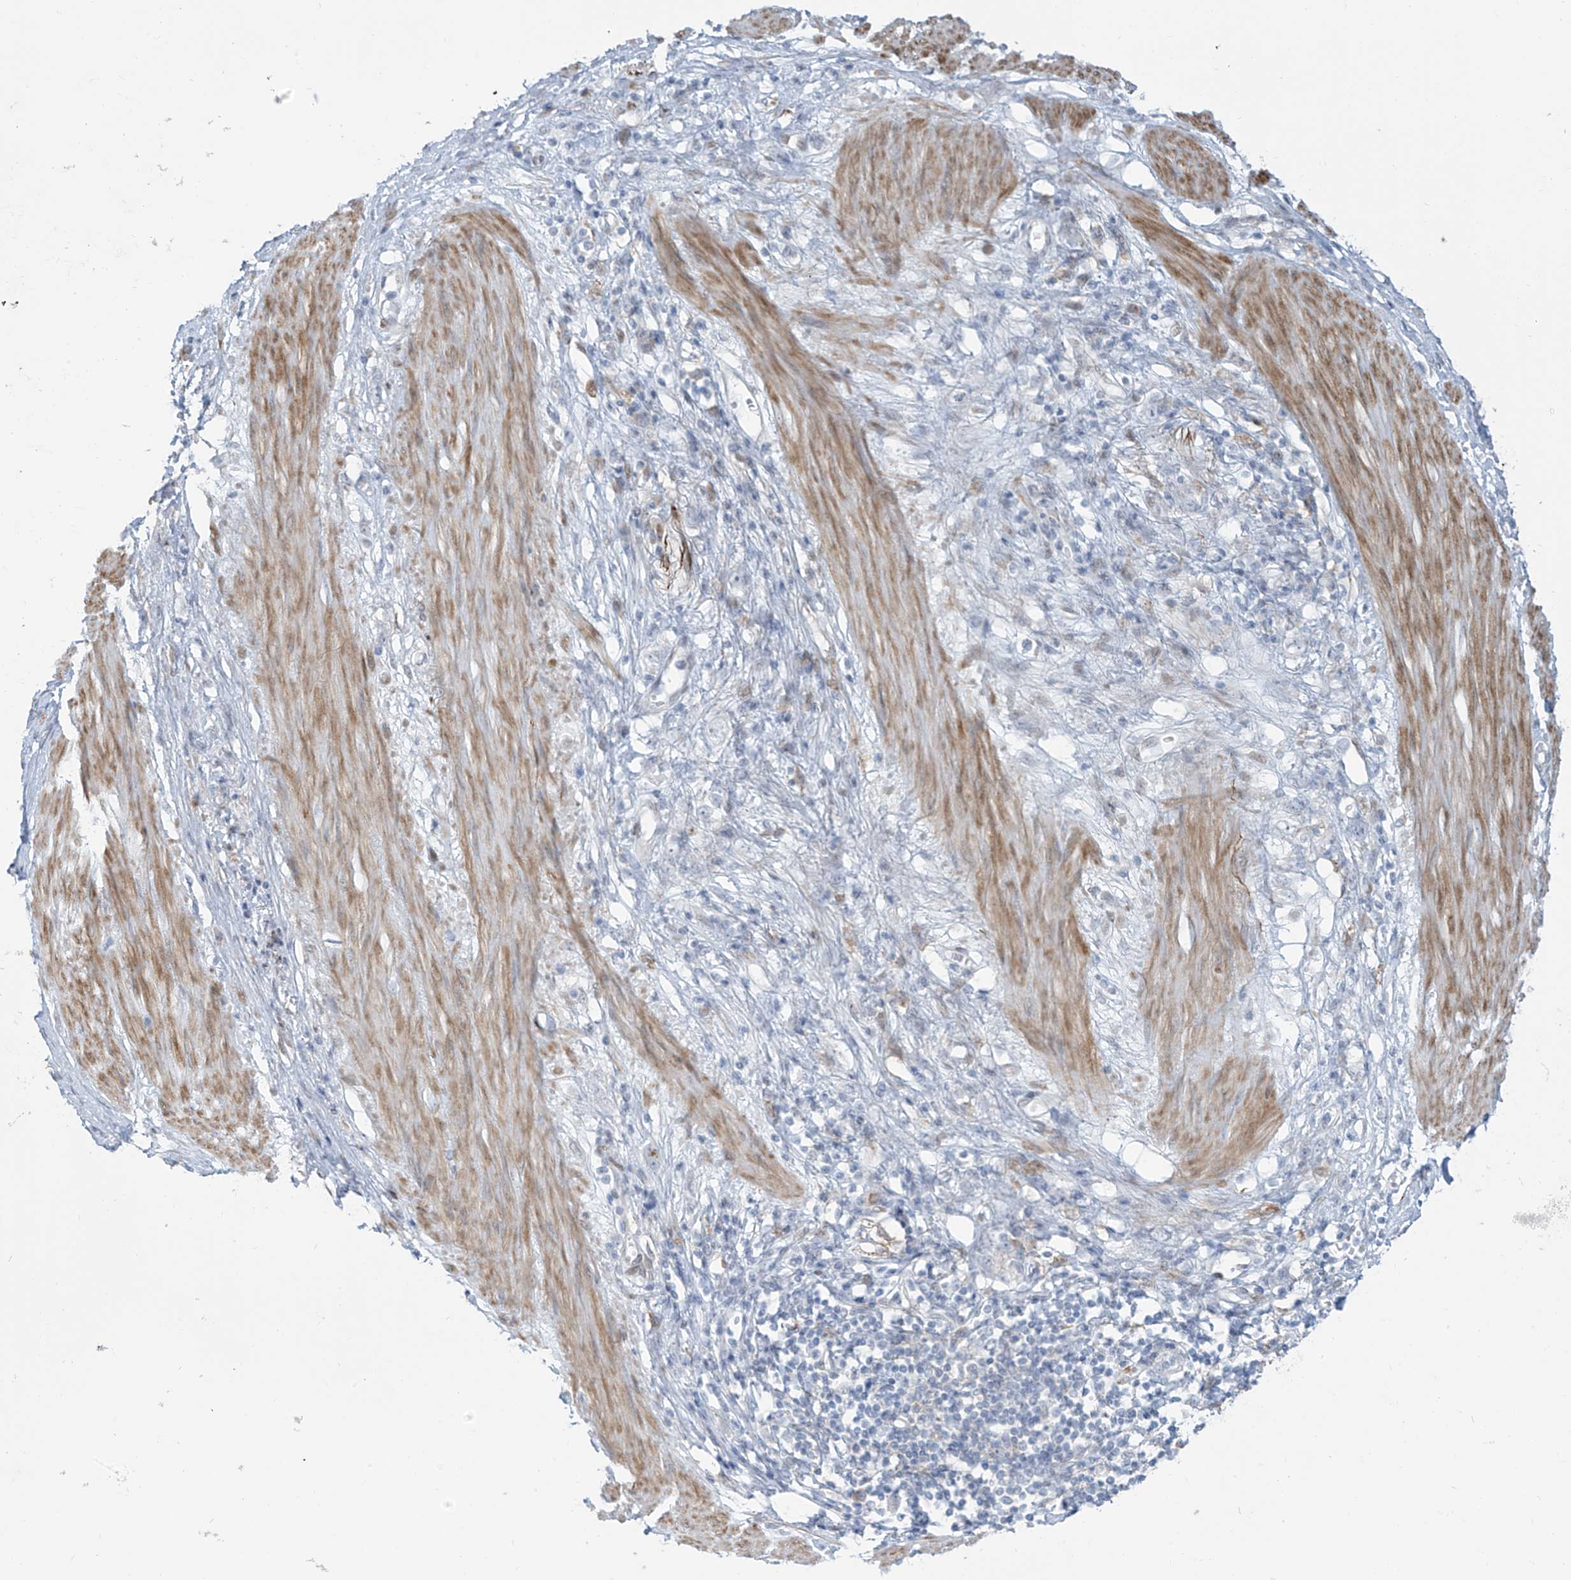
{"staining": {"intensity": "negative", "quantity": "none", "location": "none"}, "tissue": "stomach cancer", "cell_type": "Tumor cells", "image_type": "cancer", "snomed": [{"axis": "morphology", "description": "Adenocarcinoma, NOS"}, {"axis": "topography", "description": "Stomach"}], "caption": "This is an immunohistochemistry micrograph of stomach adenocarcinoma. There is no positivity in tumor cells.", "gene": "LIN9", "patient": {"sex": "female", "age": 76}}